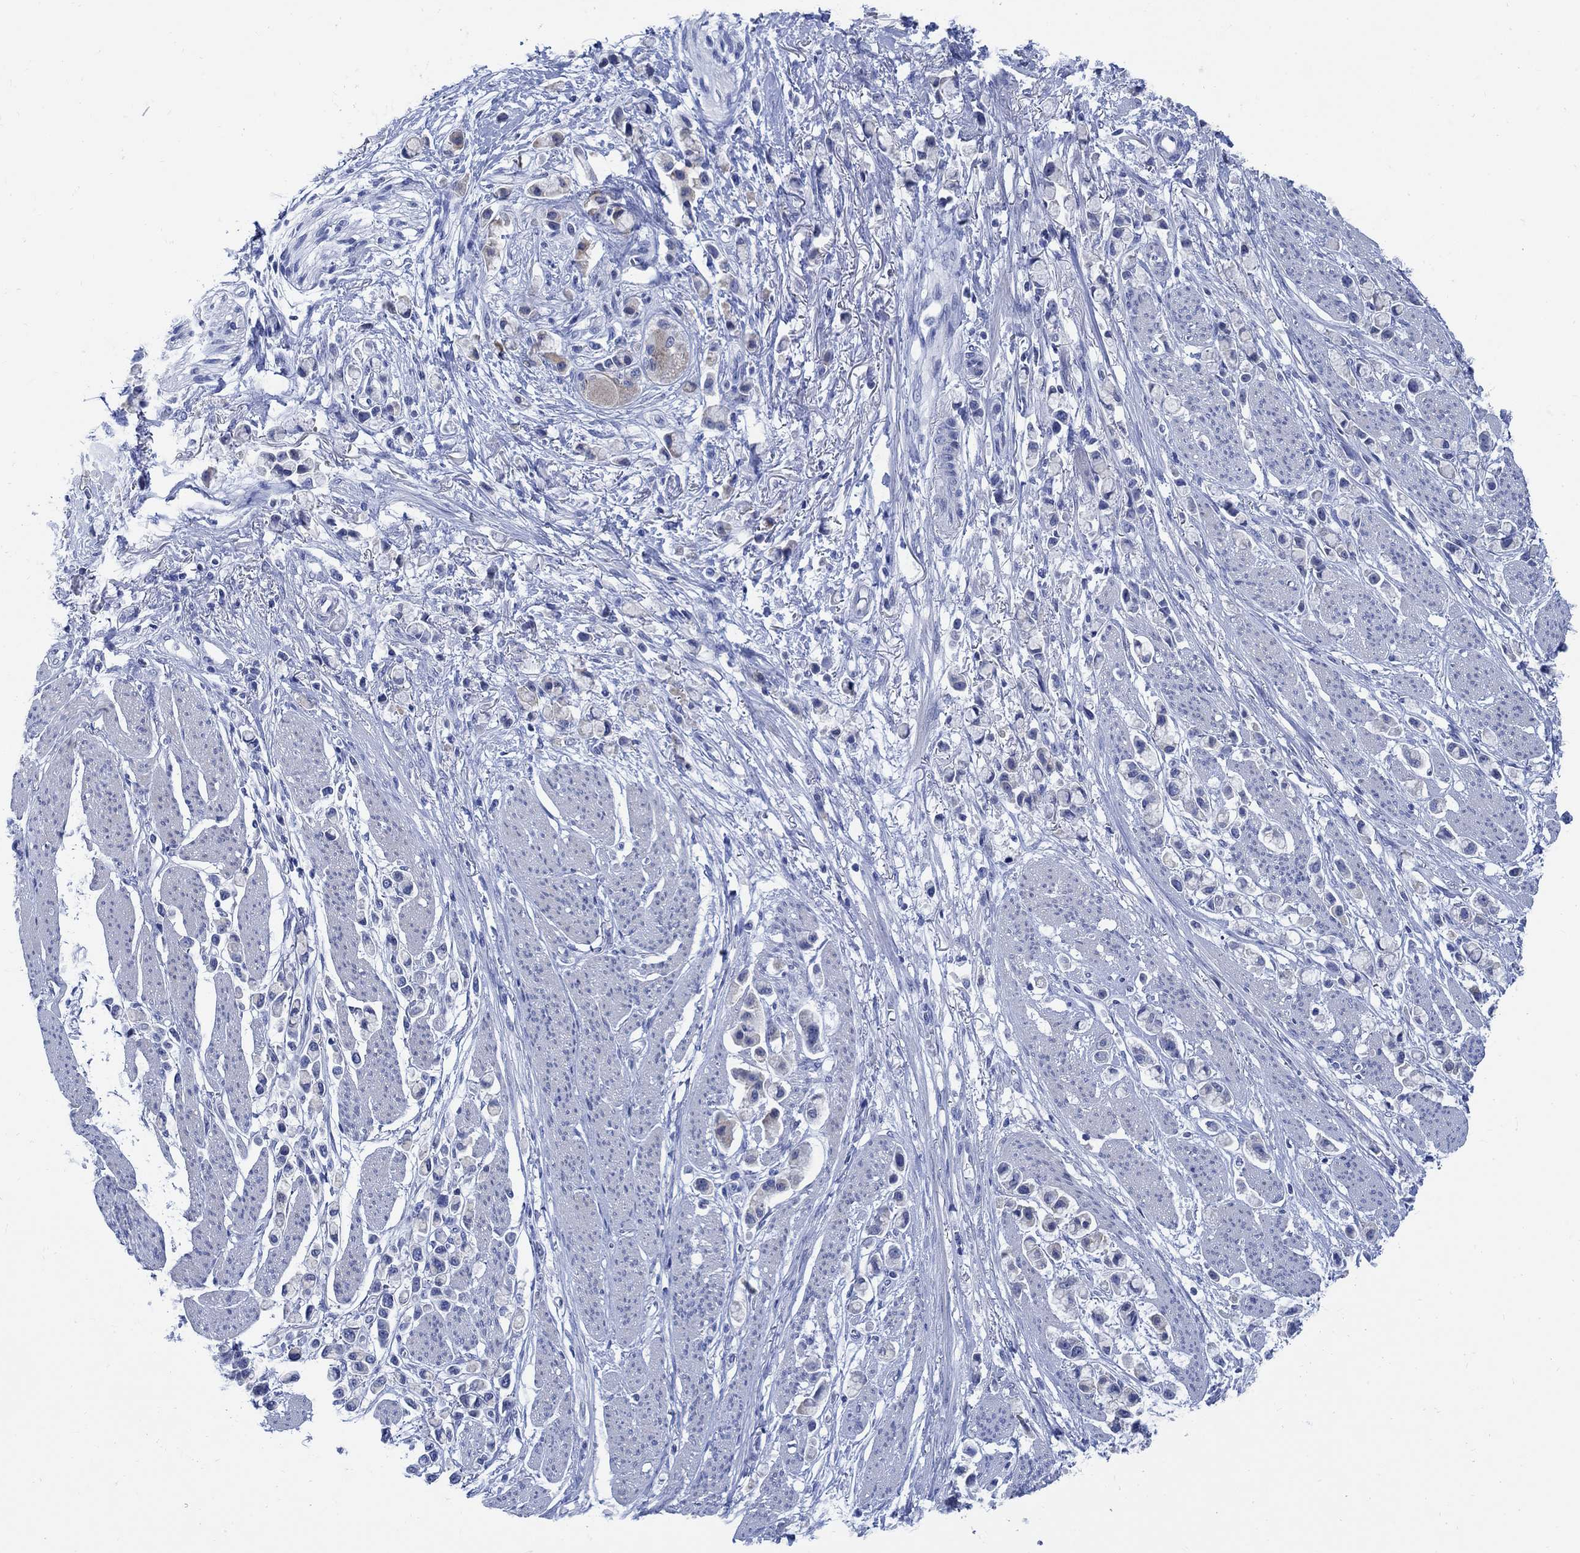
{"staining": {"intensity": "negative", "quantity": "none", "location": "none"}, "tissue": "stomach cancer", "cell_type": "Tumor cells", "image_type": "cancer", "snomed": [{"axis": "morphology", "description": "Adenocarcinoma, NOS"}, {"axis": "topography", "description": "Stomach"}], "caption": "An immunohistochemistry micrograph of stomach adenocarcinoma is shown. There is no staining in tumor cells of stomach adenocarcinoma. The staining is performed using DAB (3,3'-diaminobenzidine) brown chromogen with nuclei counter-stained in using hematoxylin.", "gene": "CAMK2N1", "patient": {"sex": "female", "age": 81}}